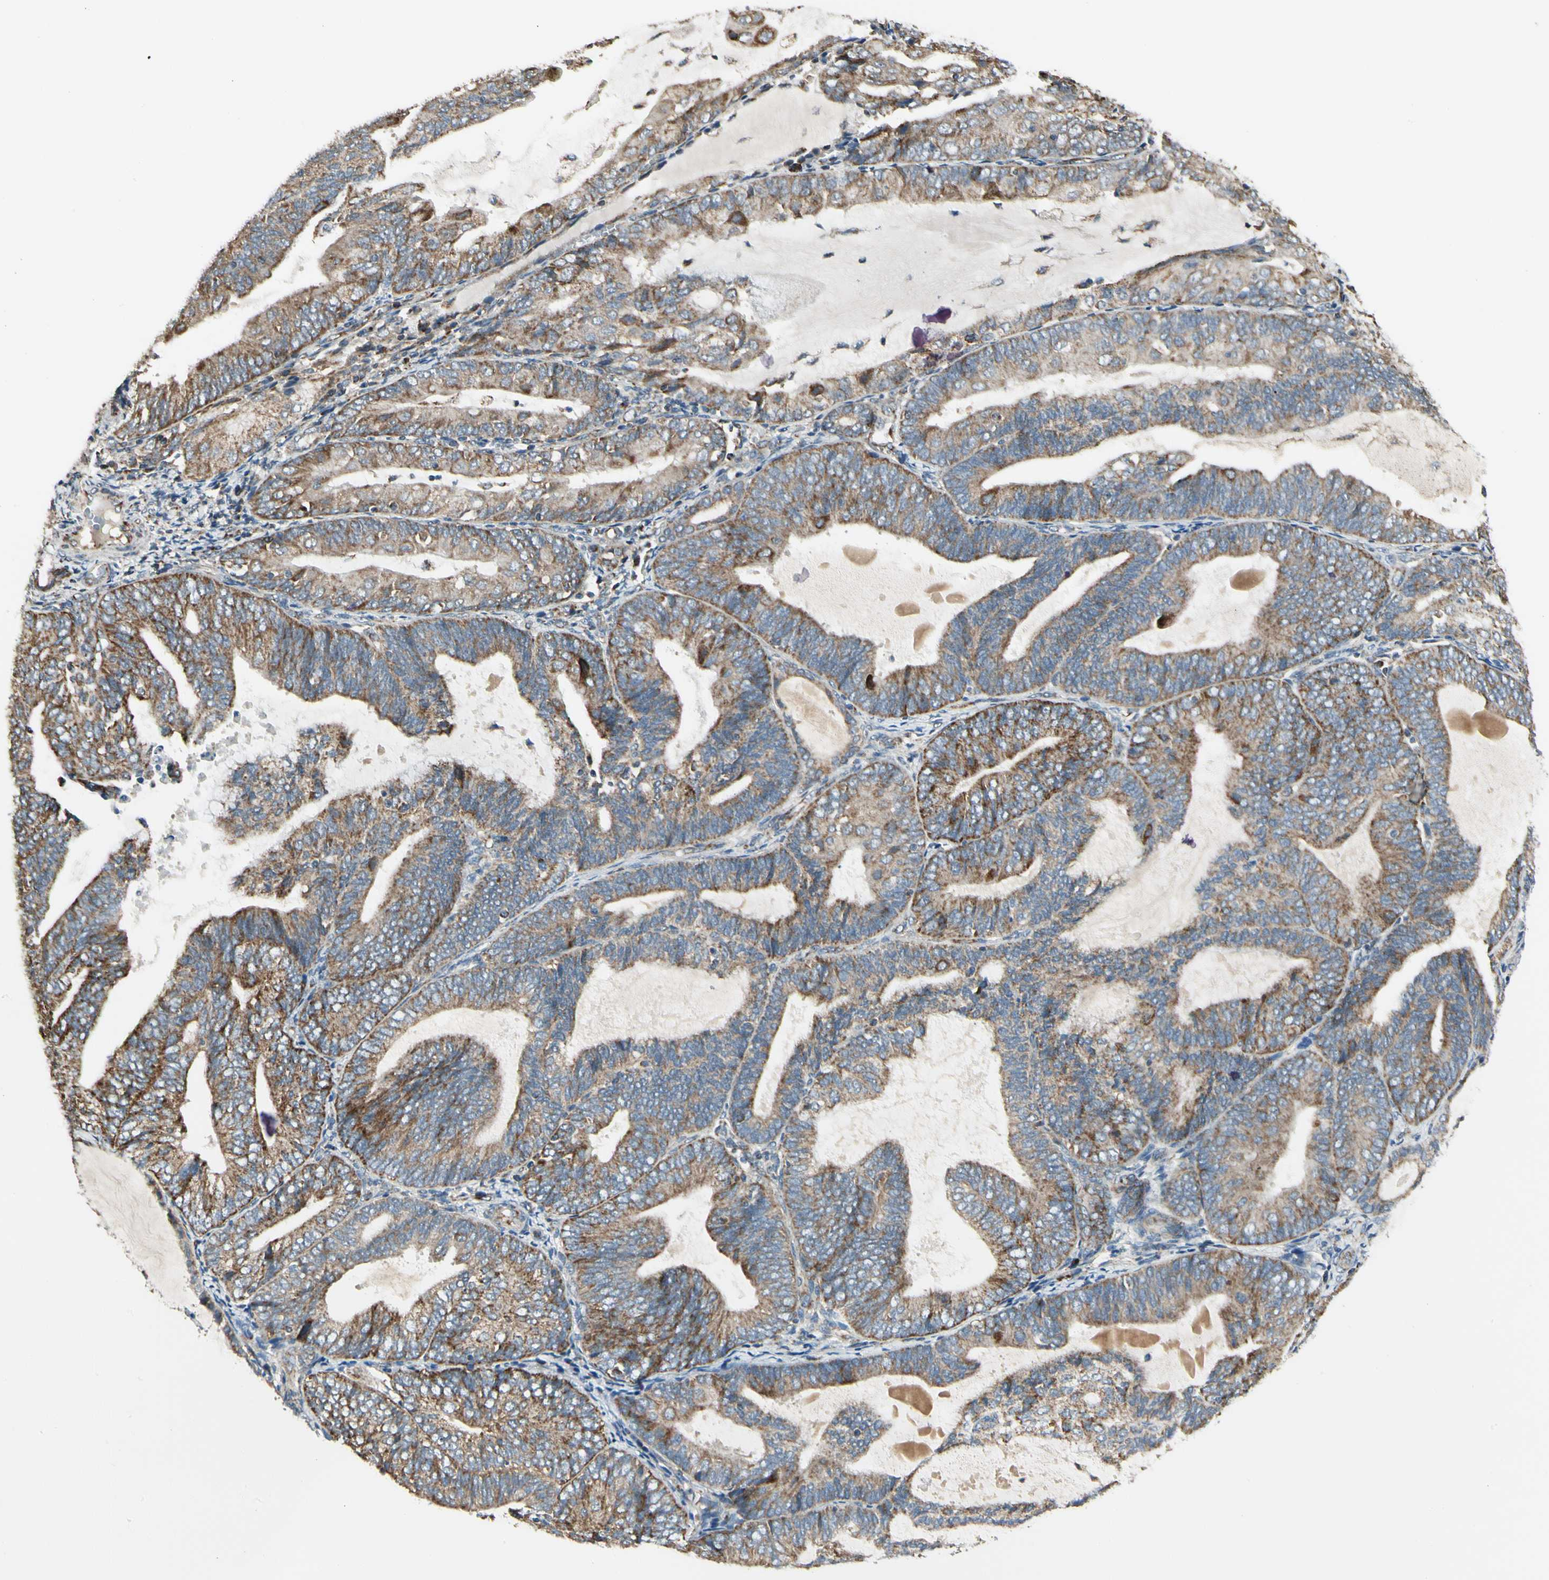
{"staining": {"intensity": "moderate", "quantity": ">75%", "location": "cytoplasmic/membranous"}, "tissue": "endometrial cancer", "cell_type": "Tumor cells", "image_type": "cancer", "snomed": [{"axis": "morphology", "description": "Adenocarcinoma, NOS"}, {"axis": "topography", "description": "Endometrium"}], "caption": "This is a micrograph of IHC staining of endometrial cancer, which shows moderate expression in the cytoplasmic/membranous of tumor cells.", "gene": "EPHB3", "patient": {"sex": "female", "age": 81}}